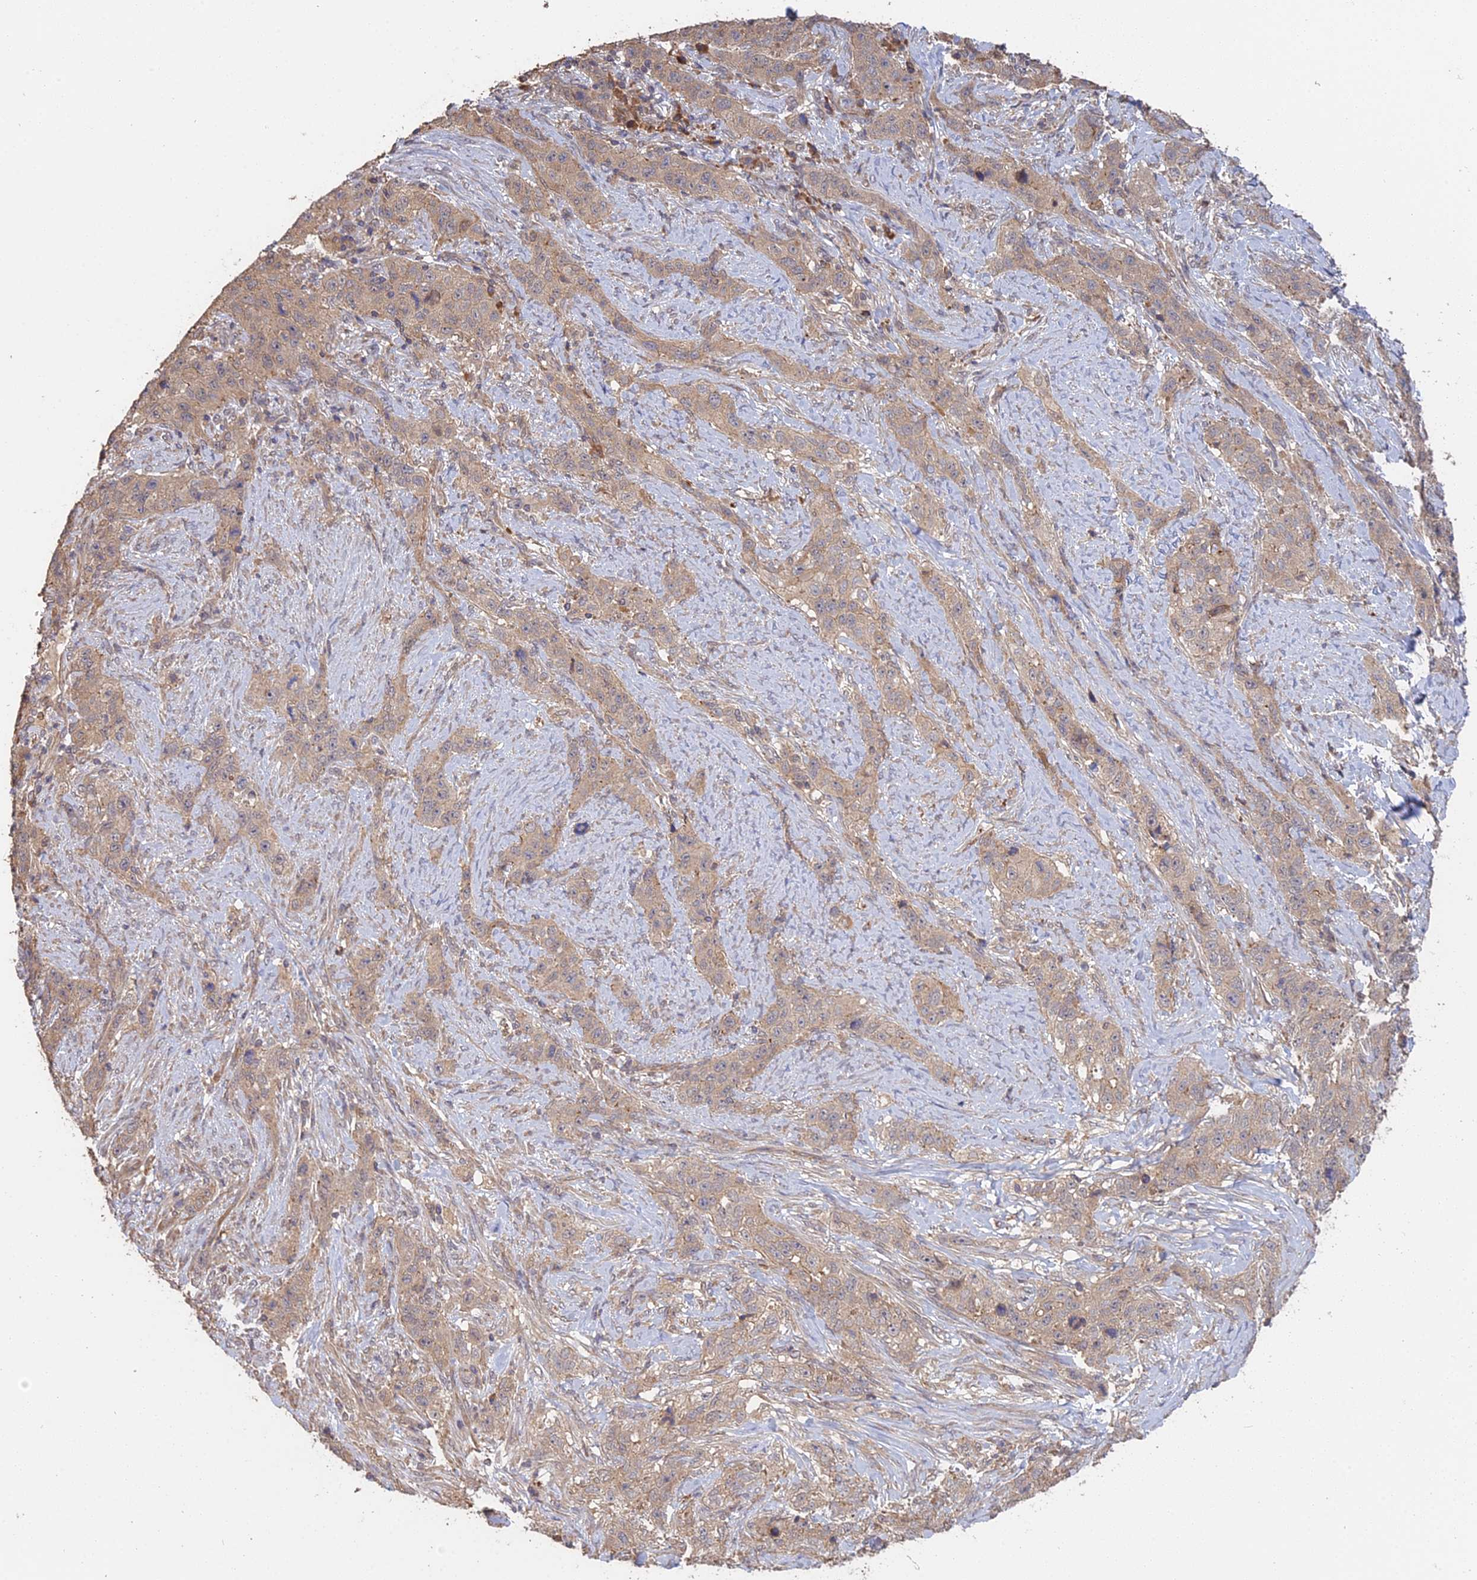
{"staining": {"intensity": "weak", "quantity": "<25%", "location": "cytoplasmic/membranous"}, "tissue": "stomach cancer", "cell_type": "Tumor cells", "image_type": "cancer", "snomed": [{"axis": "morphology", "description": "Adenocarcinoma, NOS"}, {"axis": "topography", "description": "Stomach"}], "caption": "Tumor cells are negative for brown protein staining in stomach cancer (adenocarcinoma).", "gene": "ARHGAP40", "patient": {"sex": "male", "age": 48}}